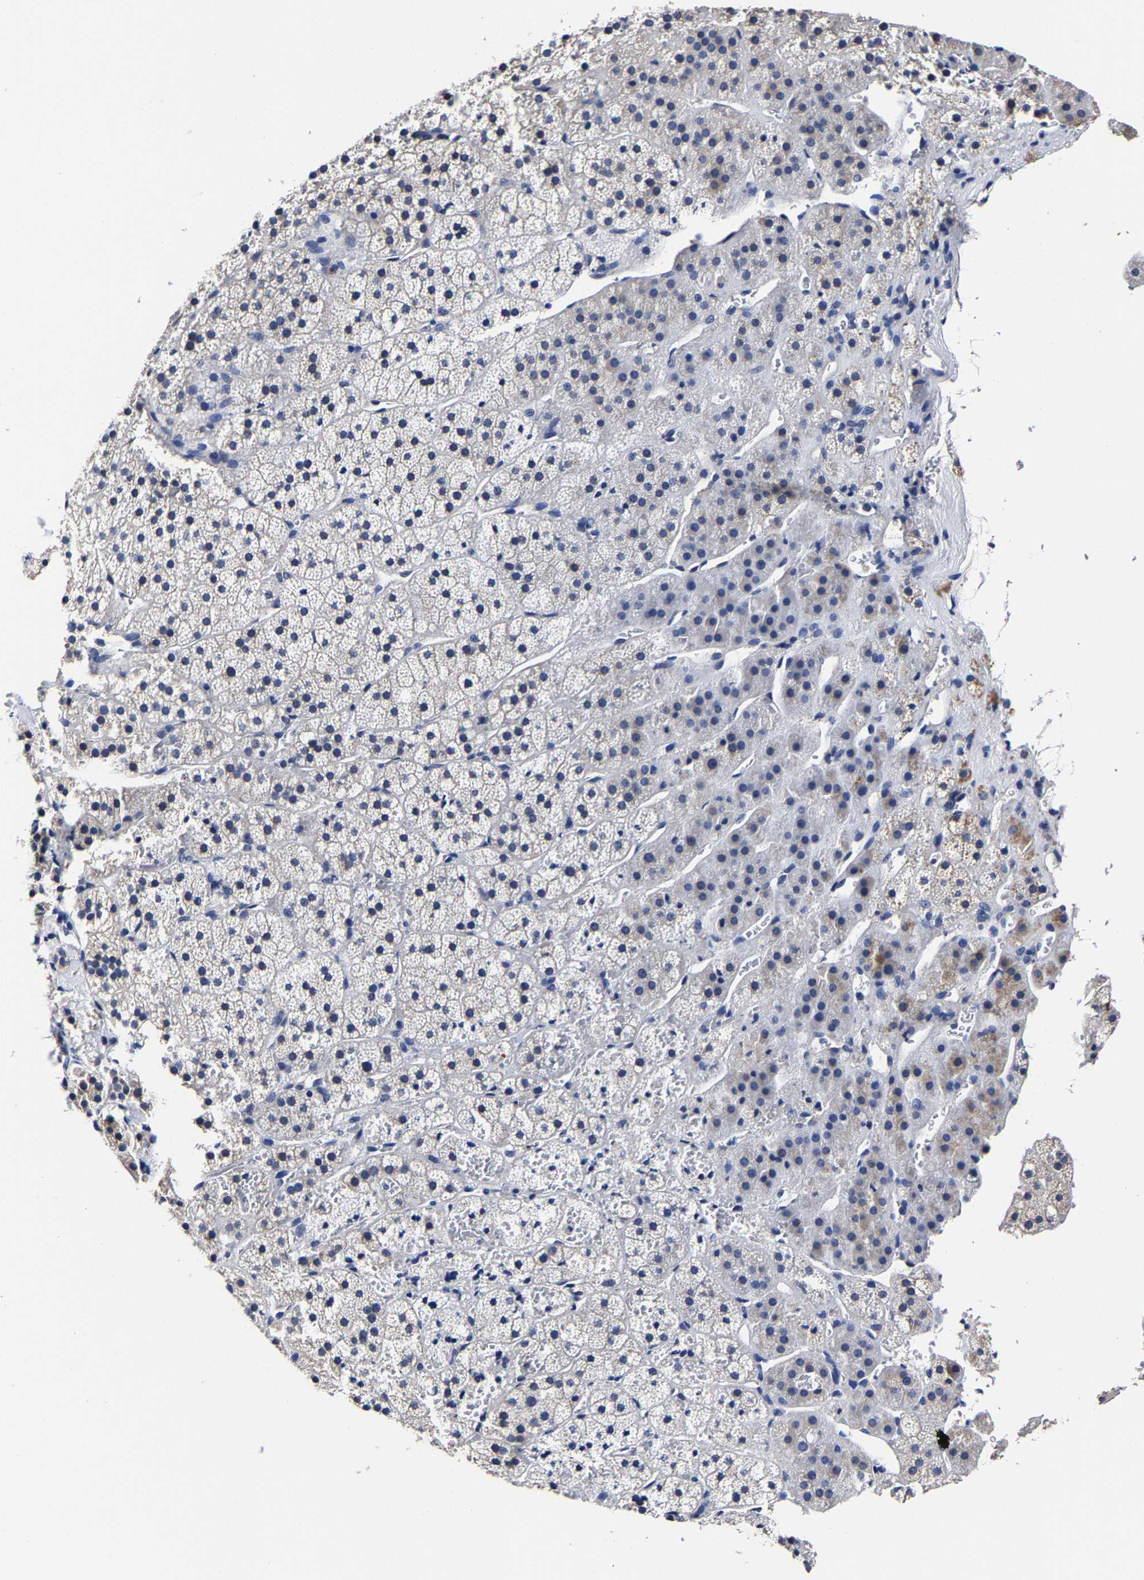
{"staining": {"intensity": "negative", "quantity": "none", "location": "none"}, "tissue": "adrenal gland", "cell_type": "Glandular cells", "image_type": "normal", "snomed": [{"axis": "morphology", "description": "Normal tissue, NOS"}, {"axis": "topography", "description": "Adrenal gland"}], "caption": "High power microscopy histopathology image of an immunohistochemistry (IHC) image of benign adrenal gland, revealing no significant expression in glandular cells.", "gene": "AKAP4", "patient": {"sex": "female", "age": 44}}